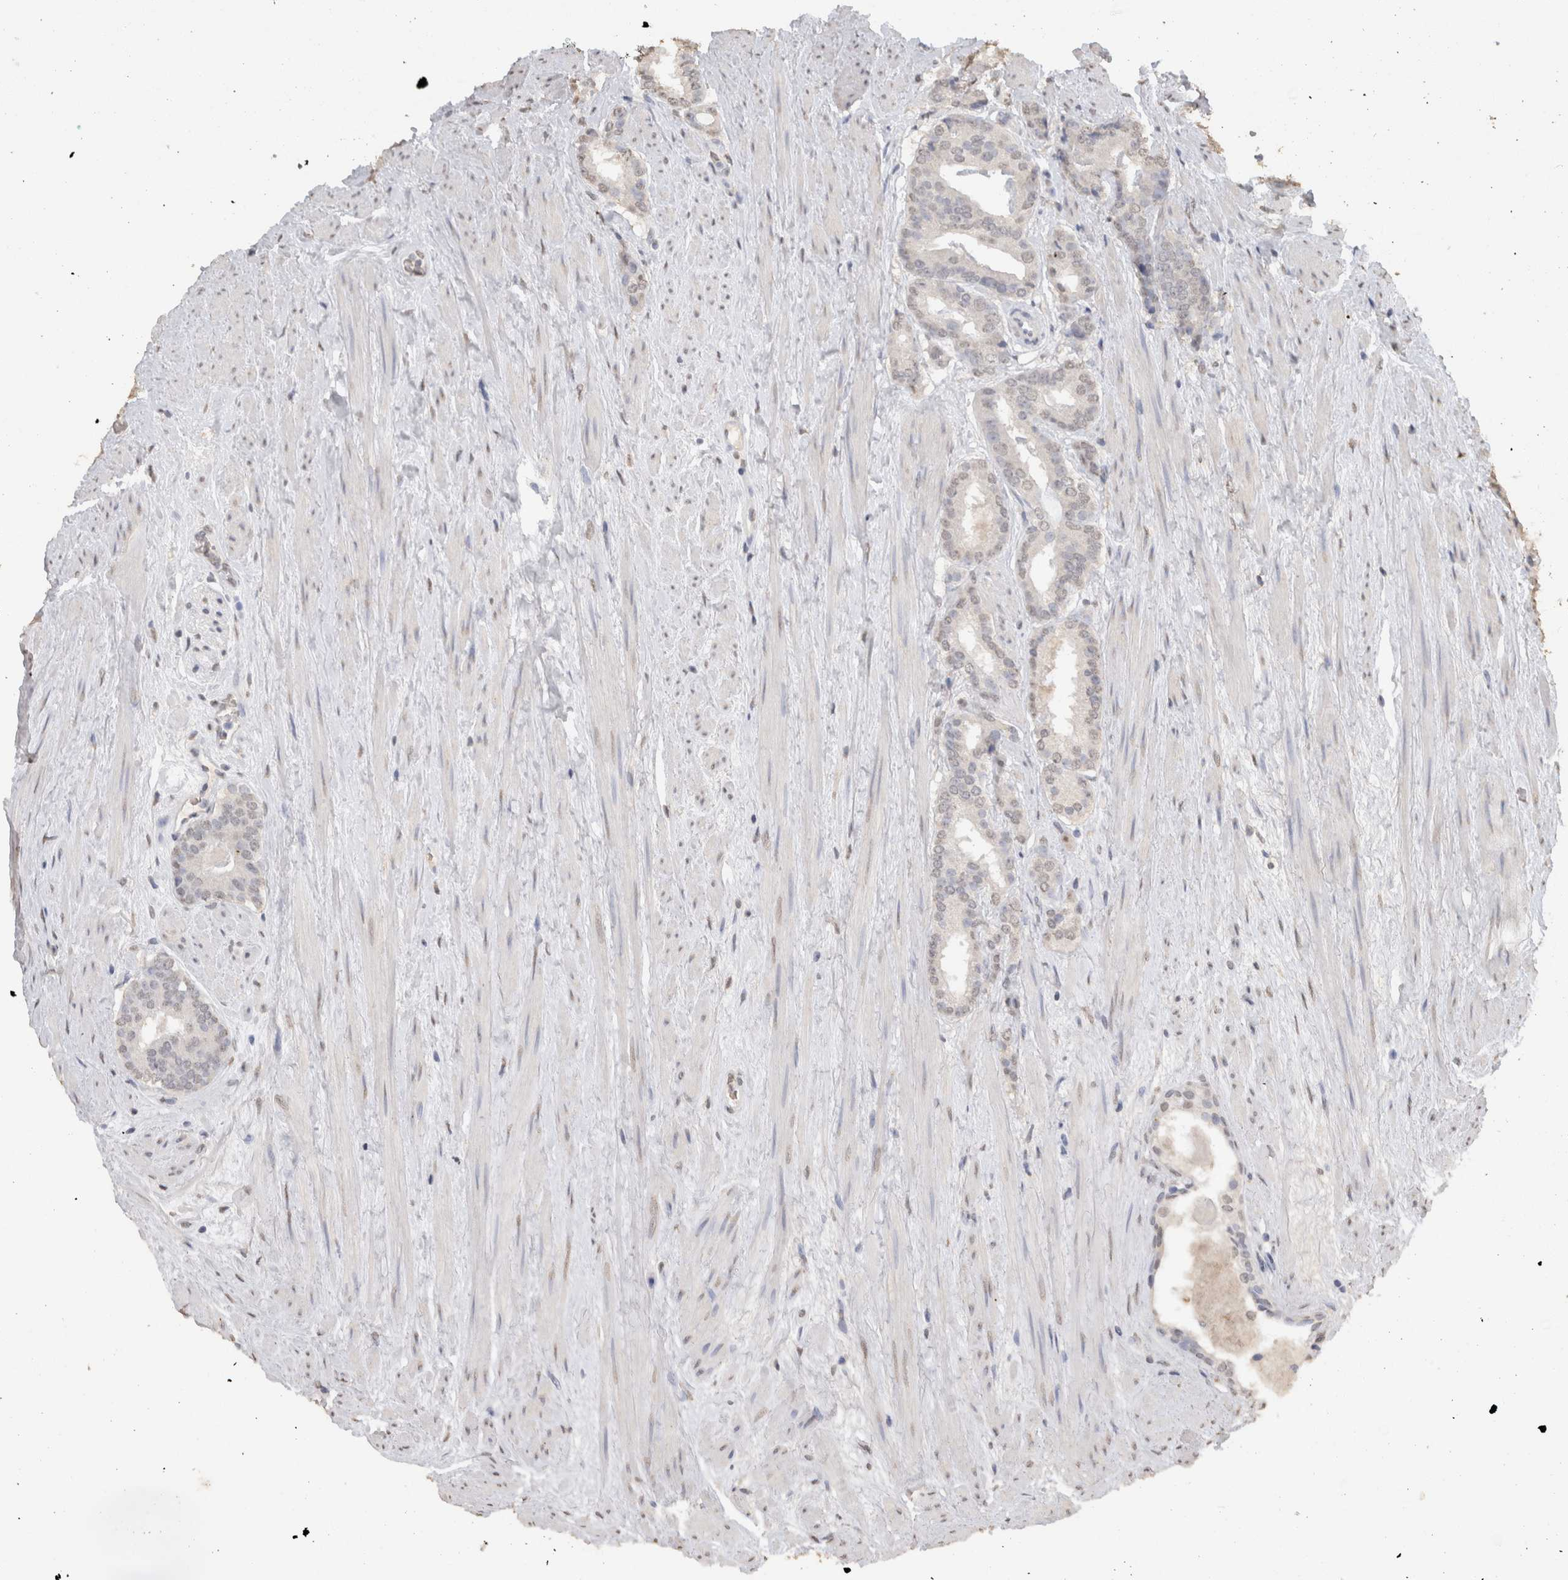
{"staining": {"intensity": "negative", "quantity": "none", "location": "none"}, "tissue": "prostate cancer", "cell_type": "Tumor cells", "image_type": "cancer", "snomed": [{"axis": "morphology", "description": "Adenocarcinoma, Low grade"}, {"axis": "topography", "description": "Prostate"}], "caption": "This is an IHC photomicrograph of prostate cancer. There is no expression in tumor cells.", "gene": "LGALS2", "patient": {"sex": "male", "age": 69}}